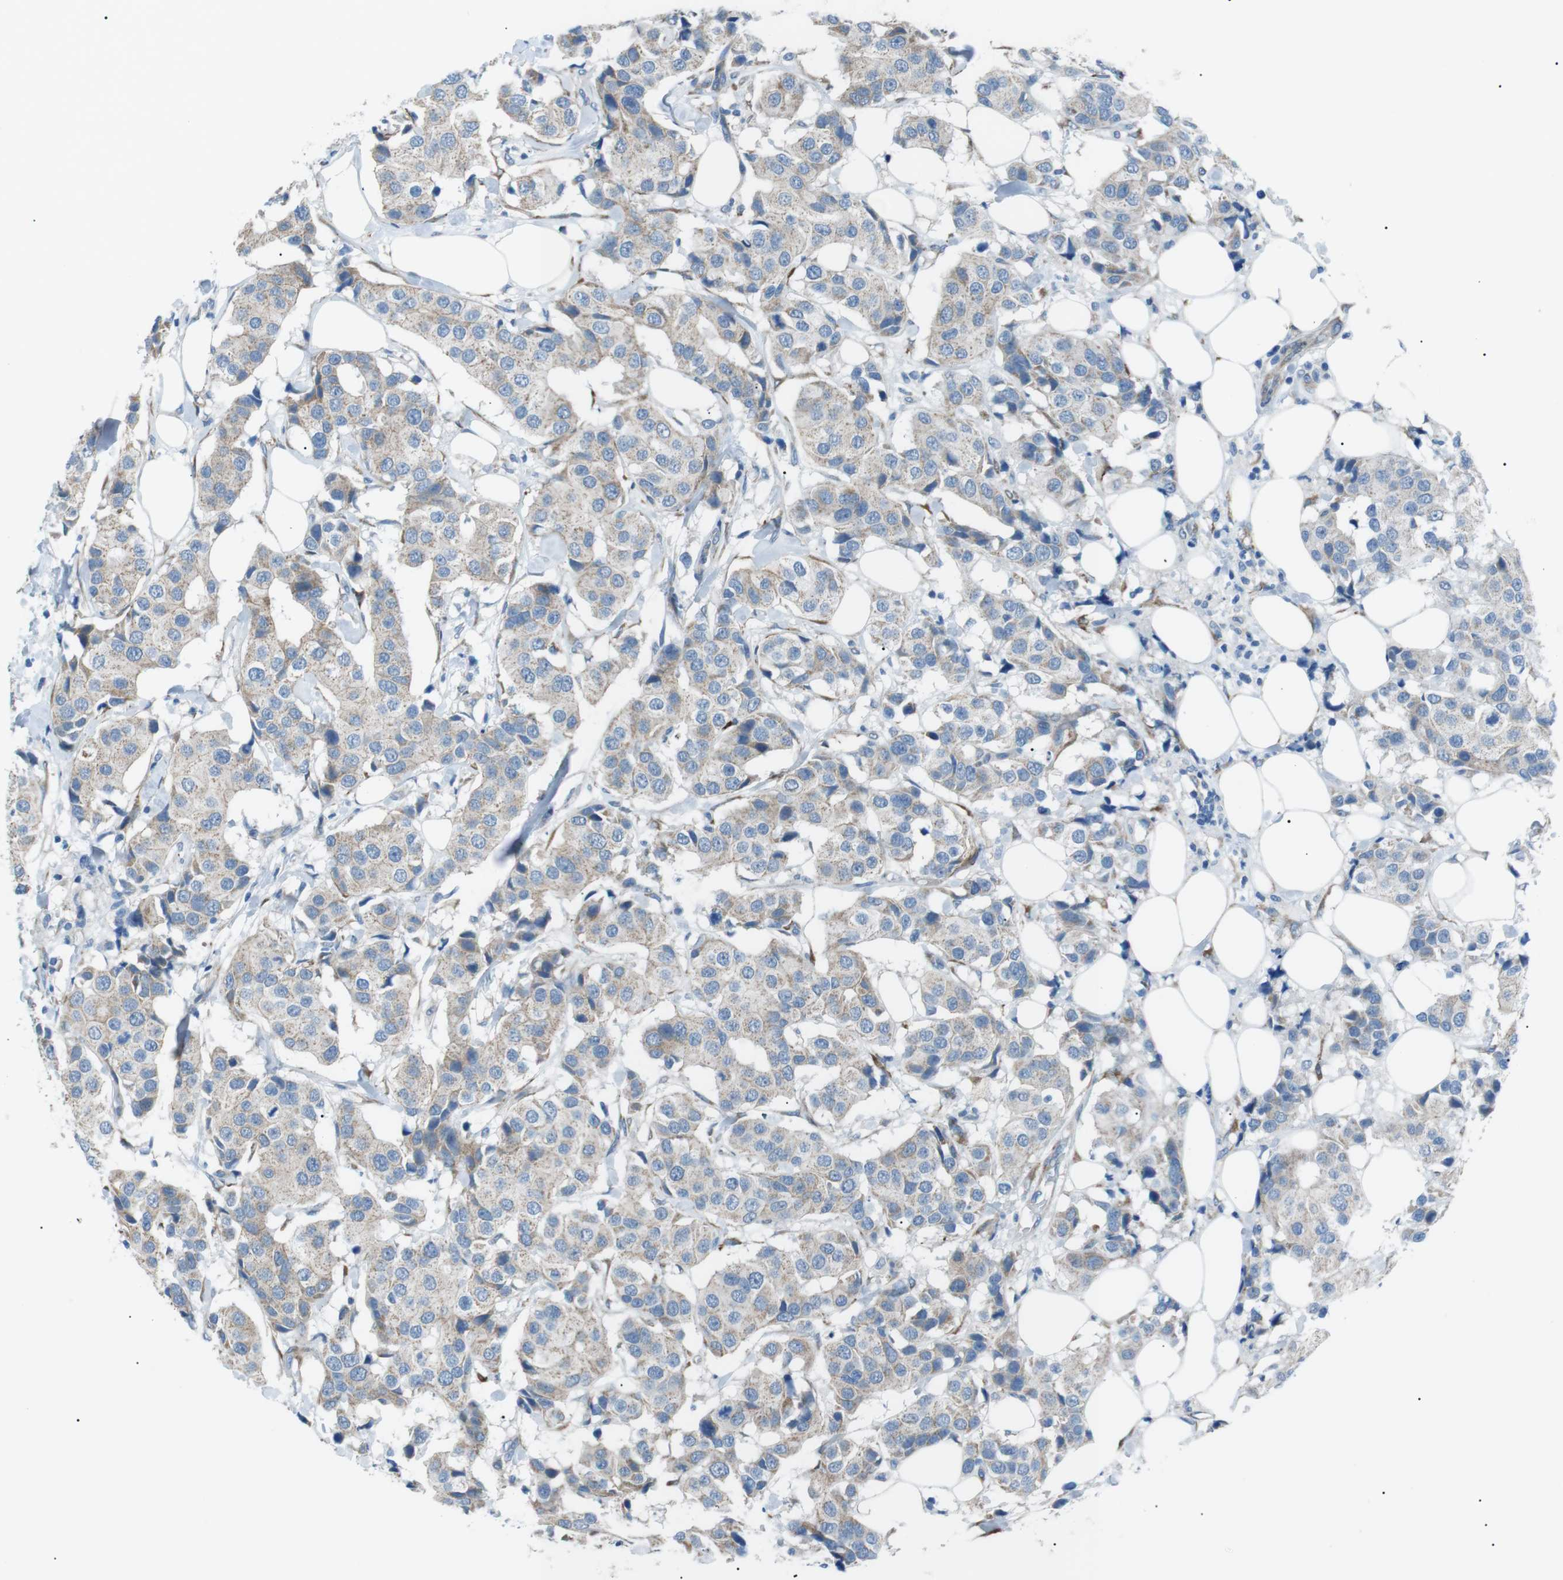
{"staining": {"intensity": "negative", "quantity": "none", "location": "none"}, "tissue": "breast cancer", "cell_type": "Tumor cells", "image_type": "cancer", "snomed": [{"axis": "morphology", "description": "Normal tissue, NOS"}, {"axis": "morphology", "description": "Duct carcinoma"}, {"axis": "topography", "description": "Breast"}], "caption": "DAB (3,3'-diaminobenzidine) immunohistochemical staining of human infiltrating ductal carcinoma (breast) exhibits no significant expression in tumor cells.", "gene": "MTARC2", "patient": {"sex": "female", "age": 39}}